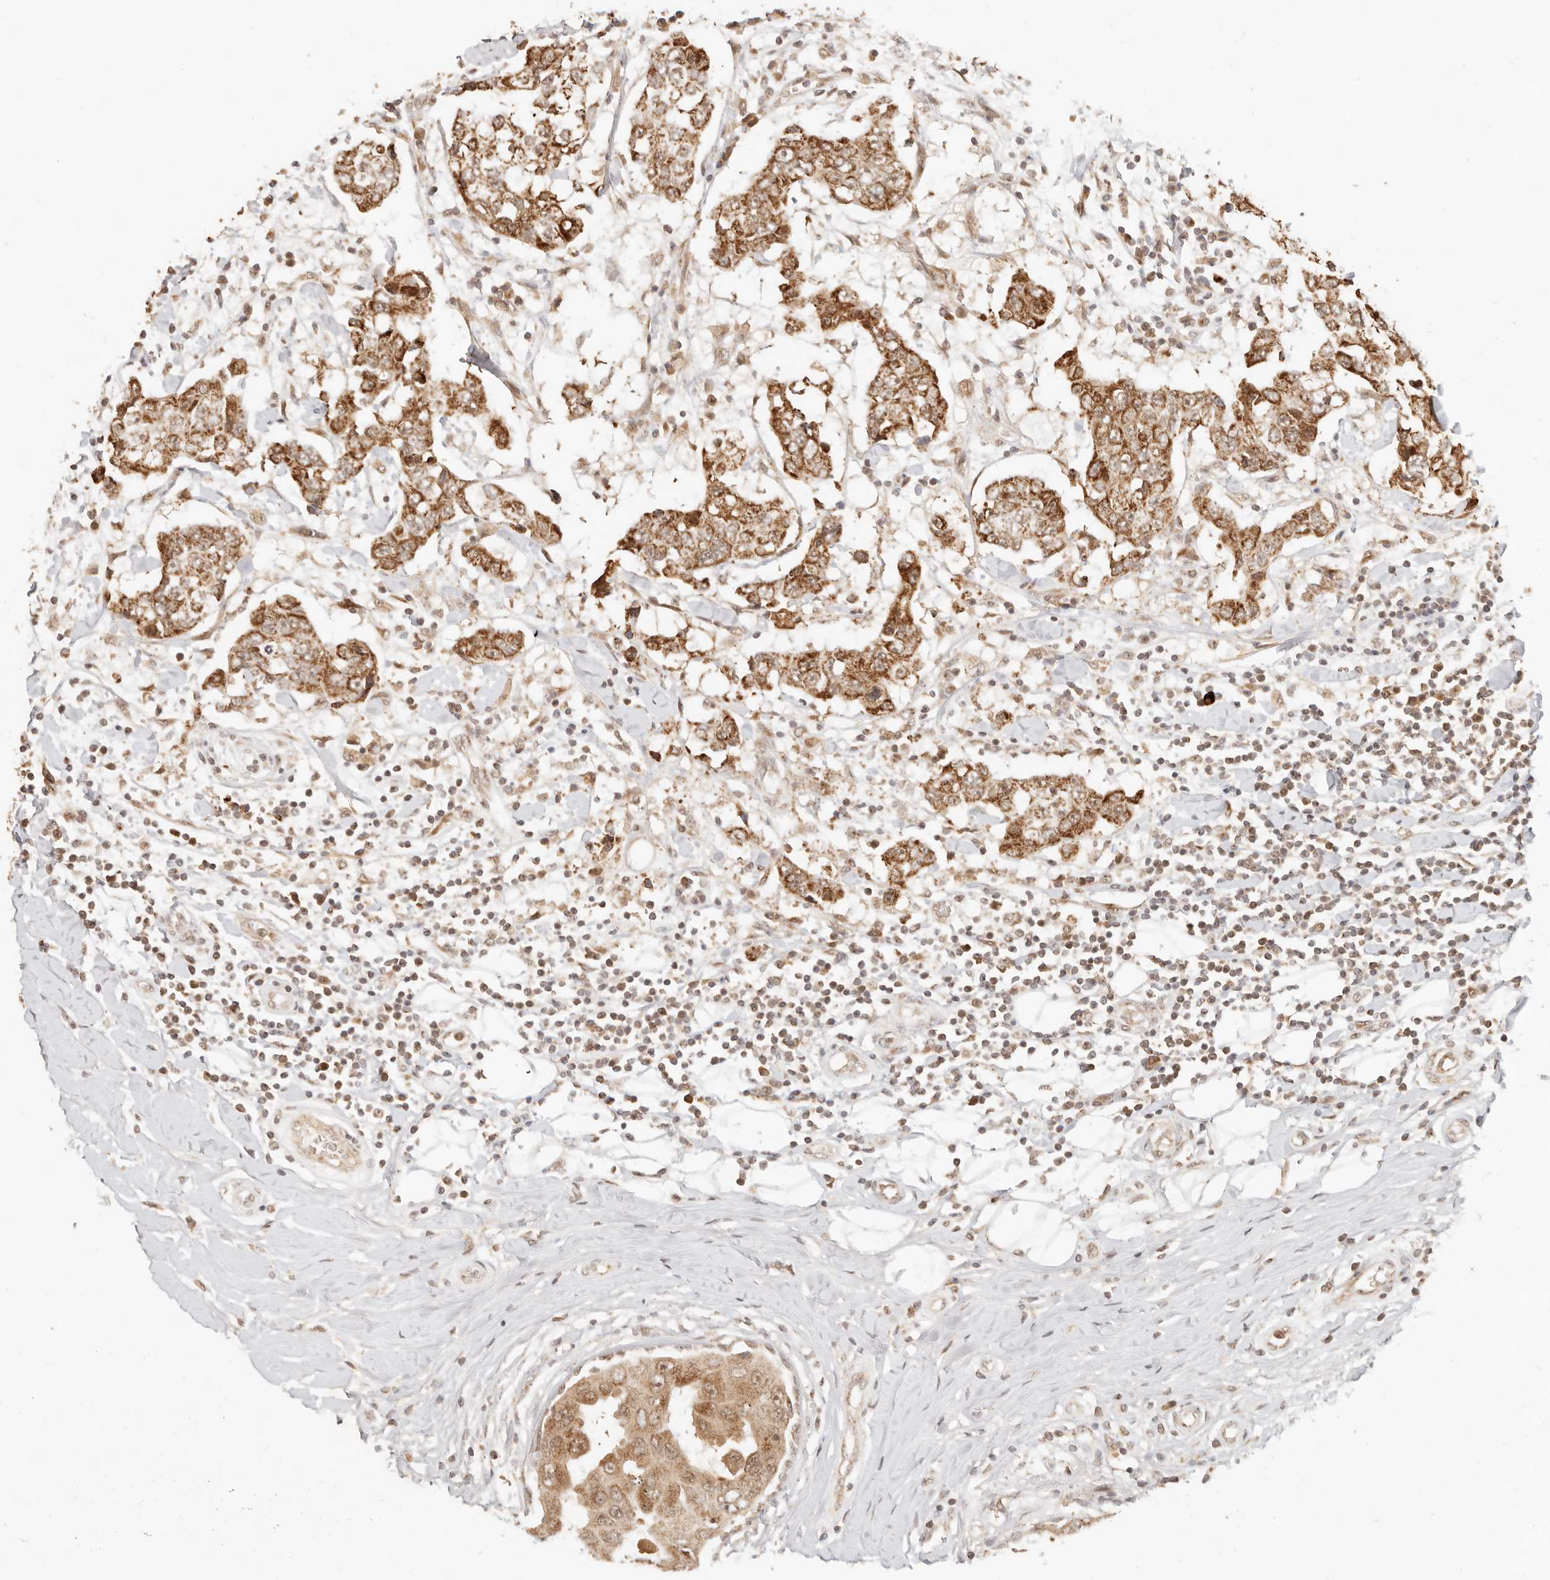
{"staining": {"intensity": "moderate", "quantity": ">75%", "location": "cytoplasmic/membranous,nuclear"}, "tissue": "breast cancer", "cell_type": "Tumor cells", "image_type": "cancer", "snomed": [{"axis": "morphology", "description": "Duct carcinoma"}, {"axis": "topography", "description": "Breast"}], "caption": "Infiltrating ductal carcinoma (breast) tissue demonstrates moderate cytoplasmic/membranous and nuclear positivity in approximately >75% of tumor cells", "gene": "INTS11", "patient": {"sex": "female", "age": 27}}